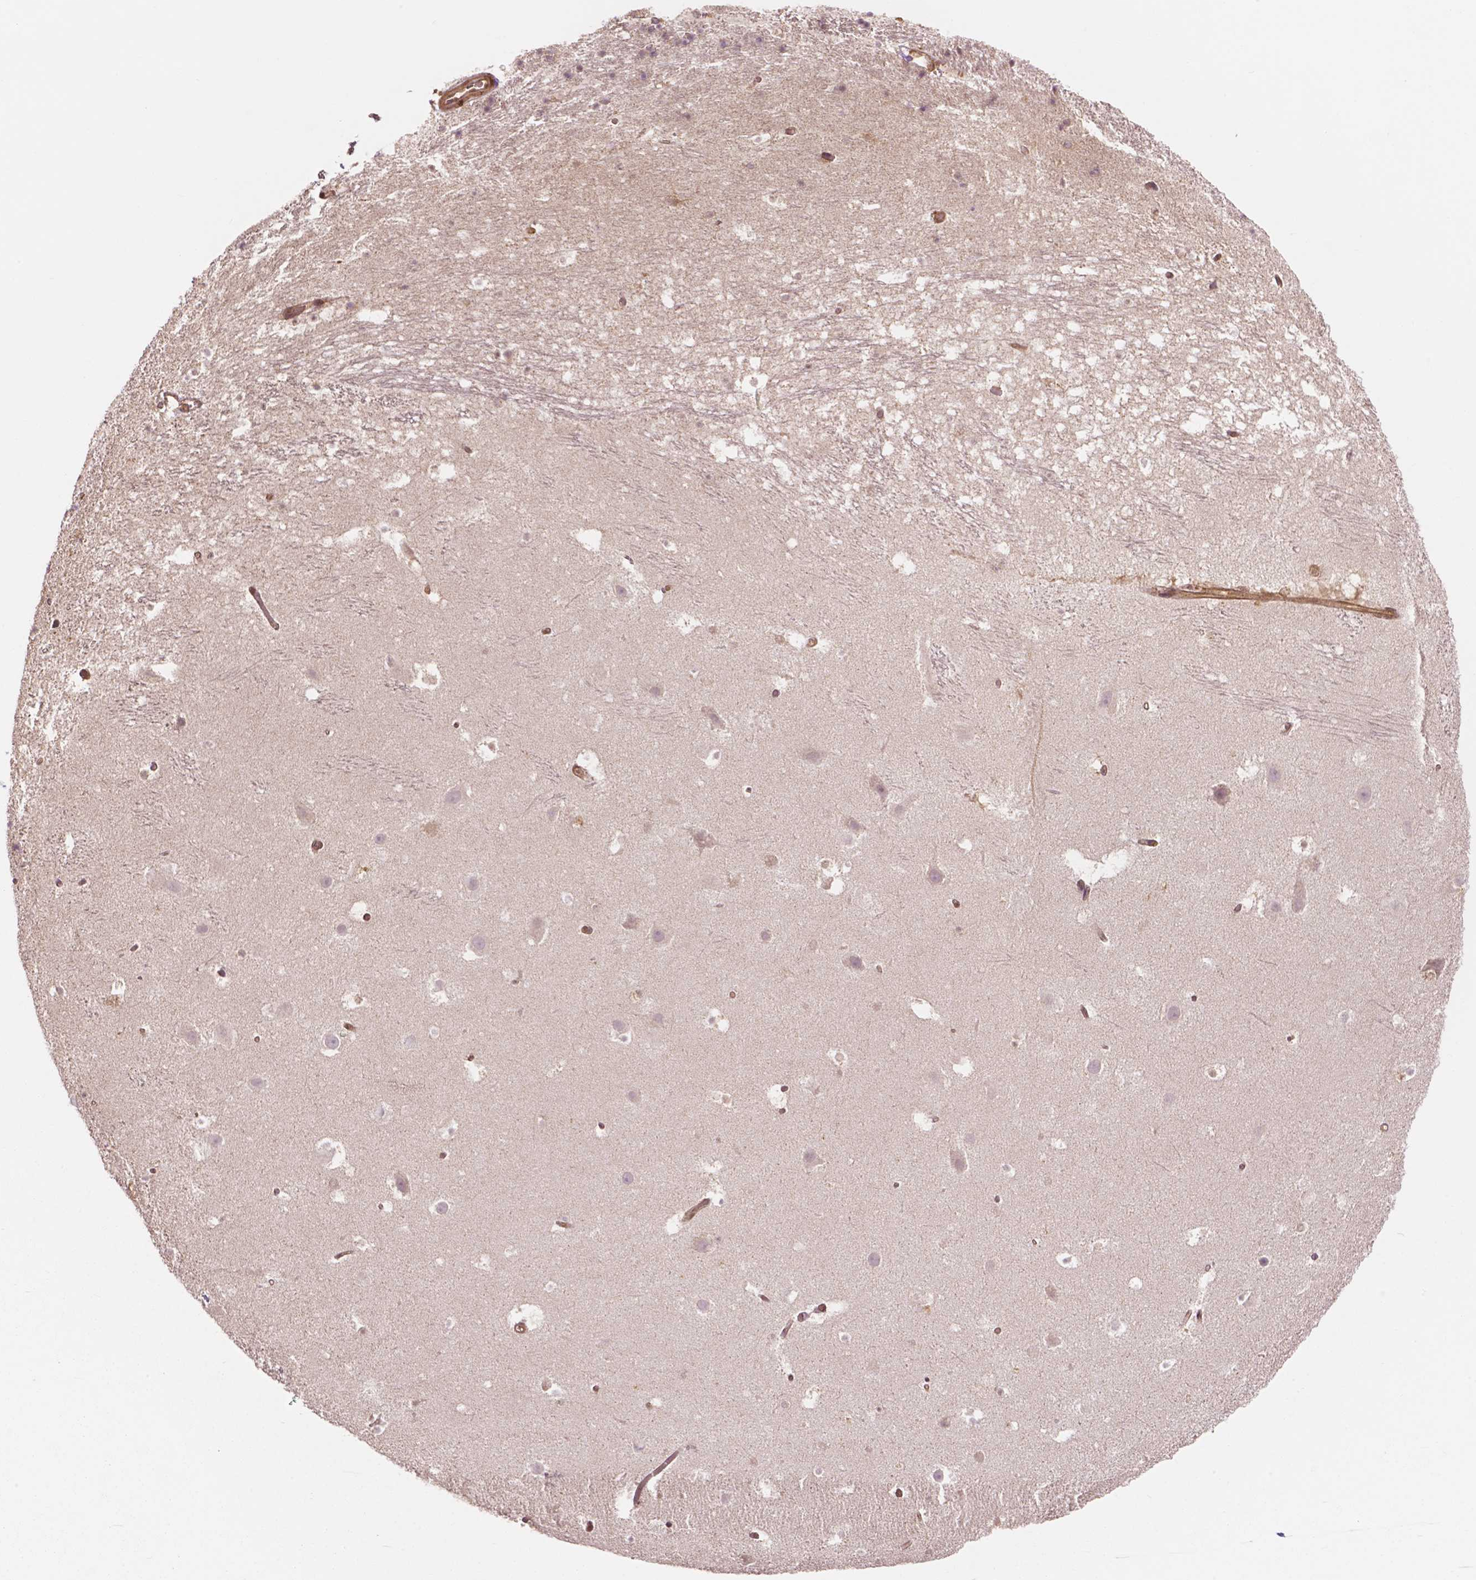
{"staining": {"intensity": "negative", "quantity": "none", "location": "none"}, "tissue": "hippocampus", "cell_type": "Glial cells", "image_type": "normal", "snomed": [{"axis": "morphology", "description": "Normal tissue, NOS"}, {"axis": "topography", "description": "Hippocampus"}], "caption": "Immunohistochemistry (IHC) image of benign hippocampus: hippocampus stained with DAB demonstrates no significant protein expression in glial cells.", "gene": "YAP1", "patient": {"sex": "male", "age": 26}}